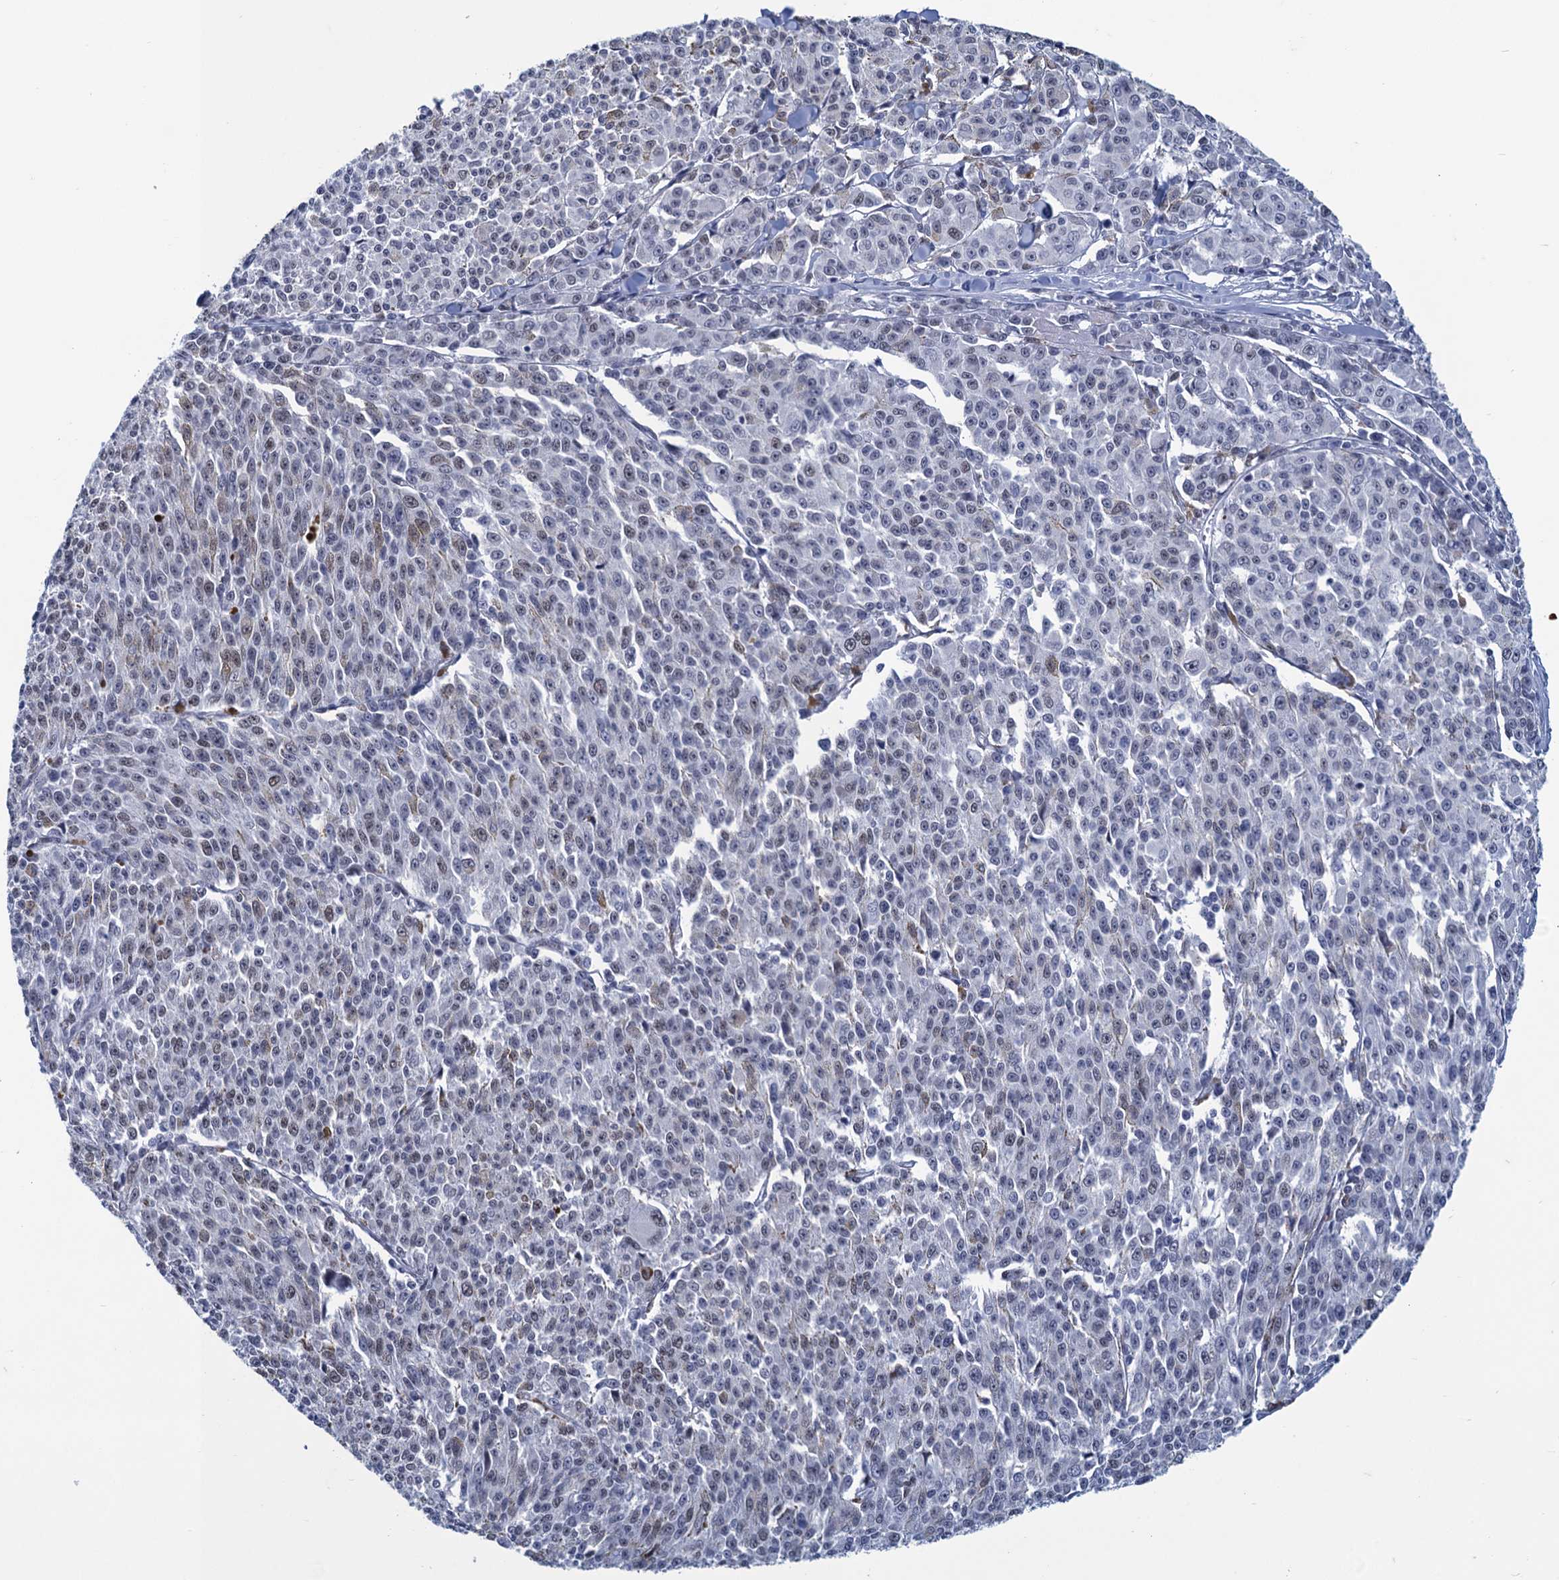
{"staining": {"intensity": "weak", "quantity": "<25%", "location": "nuclear"}, "tissue": "melanoma", "cell_type": "Tumor cells", "image_type": "cancer", "snomed": [{"axis": "morphology", "description": "Malignant melanoma, NOS"}, {"axis": "topography", "description": "Skin"}], "caption": "The immunohistochemistry (IHC) histopathology image has no significant positivity in tumor cells of melanoma tissue.", "gene": "GINS3", "patient": {"sex": "female", "age": 52}}